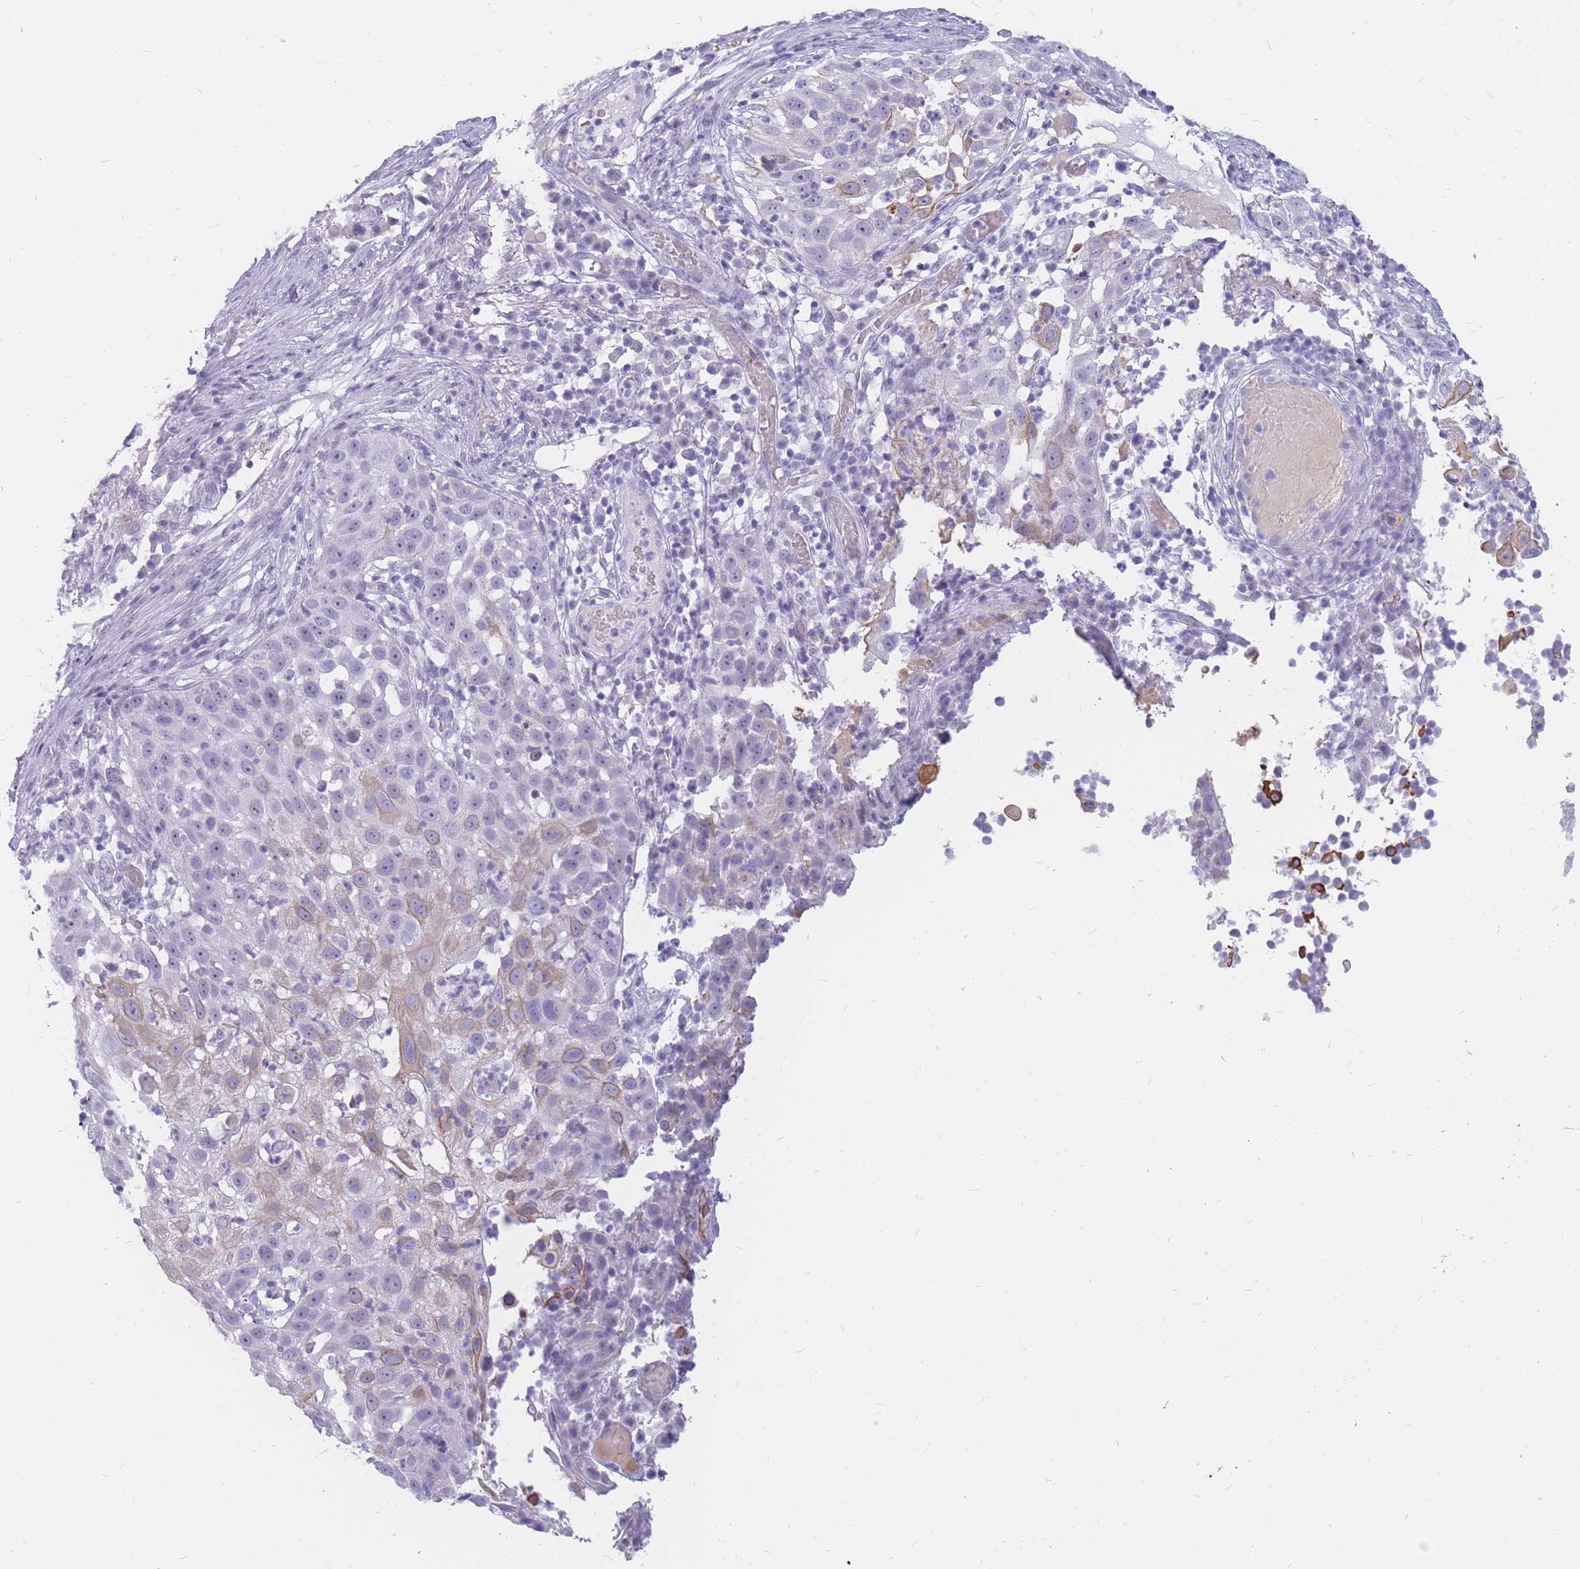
{"staining": {"intensity": "weak", "quantity": "<25%", "location": "cytoplasmic/membranous"}, "tissue": "skin cancer", "cell_type": "Tumor cells", "image_type": "cancer", "snomed": [{"axis": "morphology", "description": "Squamous cell carcinoma, NOS"}, {"axis": "topography", "description": "Skin"}], "caption": "An IHC image of skin squamous cell carcinoma is shown. There is no staining in tumor cells of skin squamous cell carcinoma.", "gene": "INS", "patient": {"sex": "female", "age": 44}}